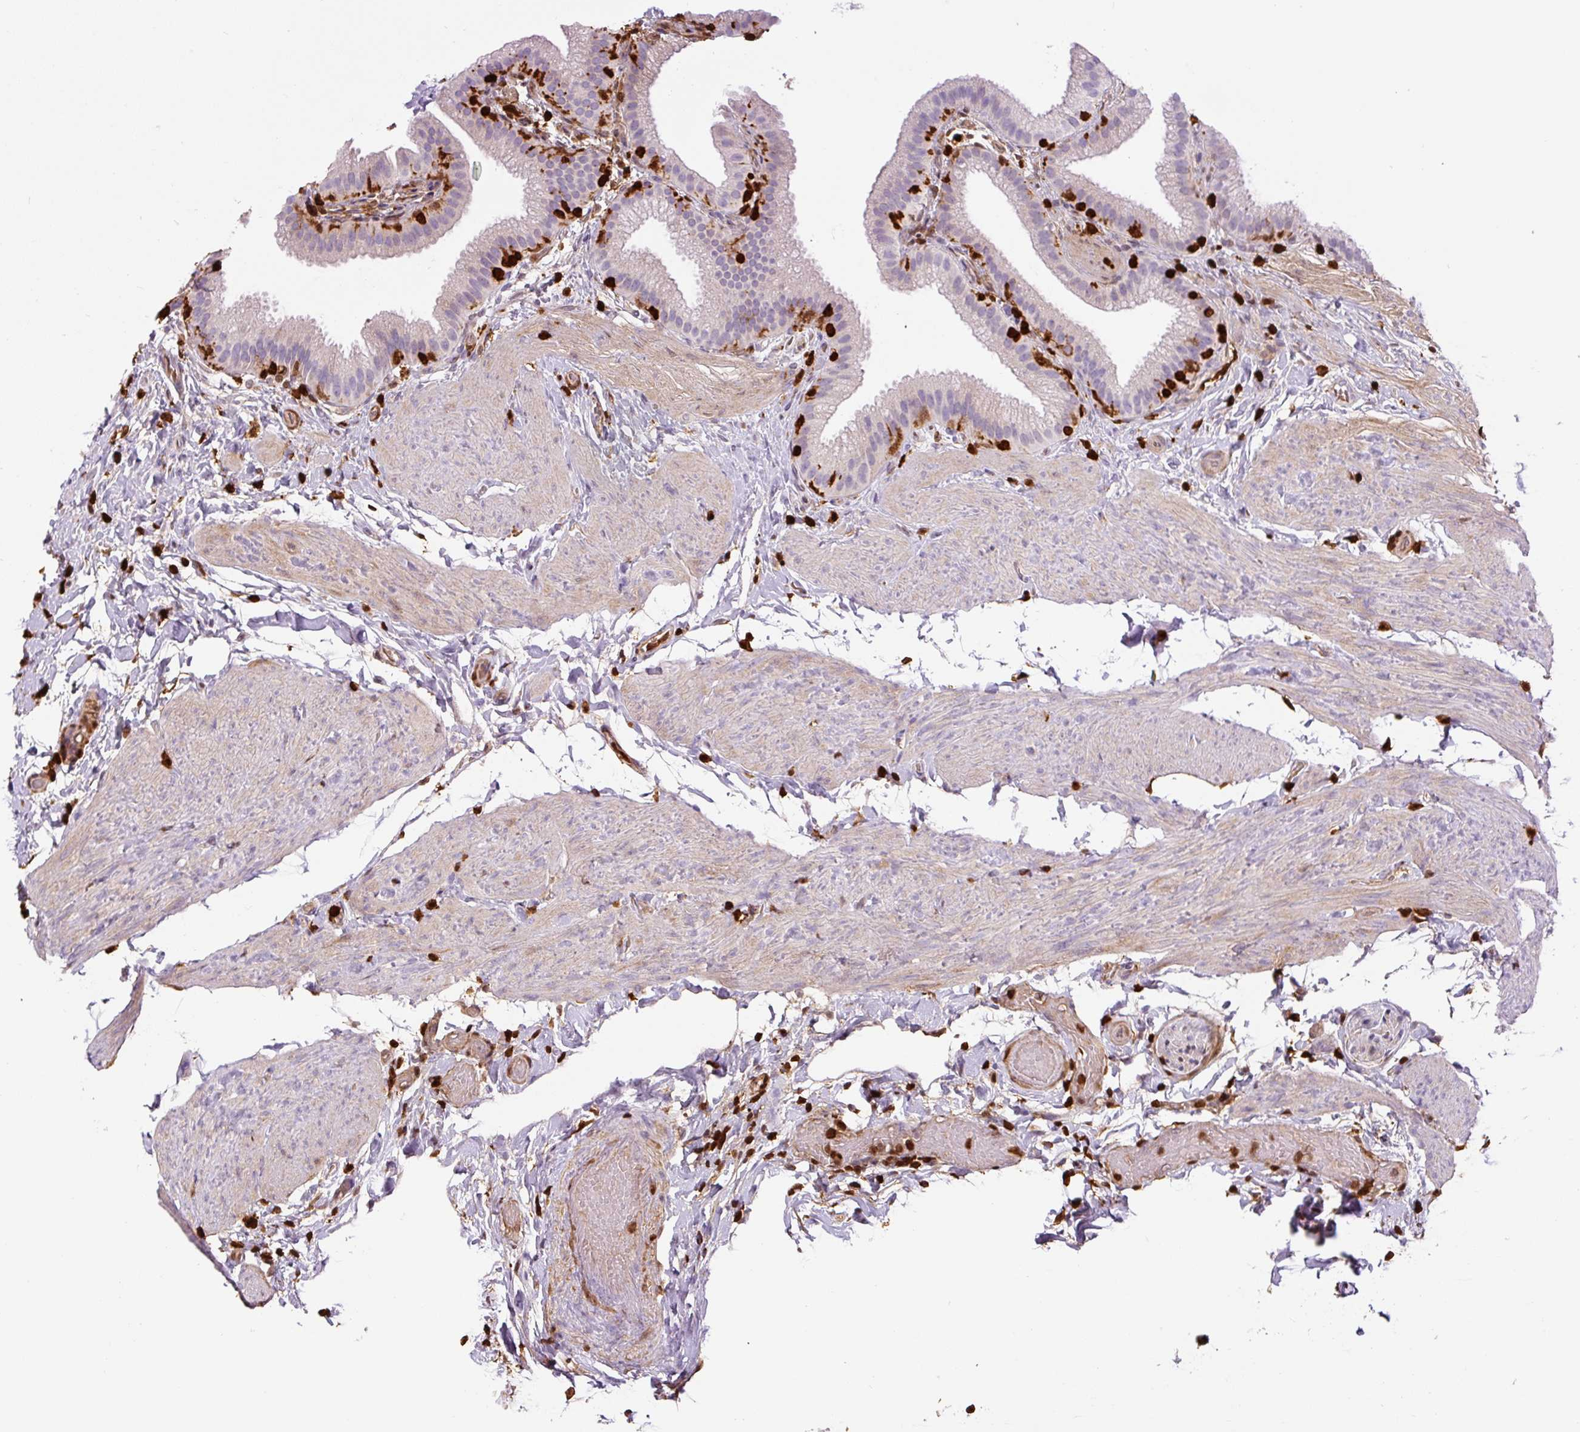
{"staining": {"intensity": "weak", "quantity": "<25%", "location": "cytoplasmic/membranous"}, "tissue": "gallbladder", "cell_type": "Glandular cells", "image_type": "normal", "snomed": [{"axis": "morphology", "description": "Normal tissue, NOS"}, {"axis": "topography", "description": "Gallbladder"}], "caption": "Immunohistochemistry (IHC) photomicrograph of benign gallbladder: gallbladder stained with DAB demonstrates no significant protein positivity in glandular cells.", "gene": "S100A4", "patient": {"sex": "female", "age": 63}}